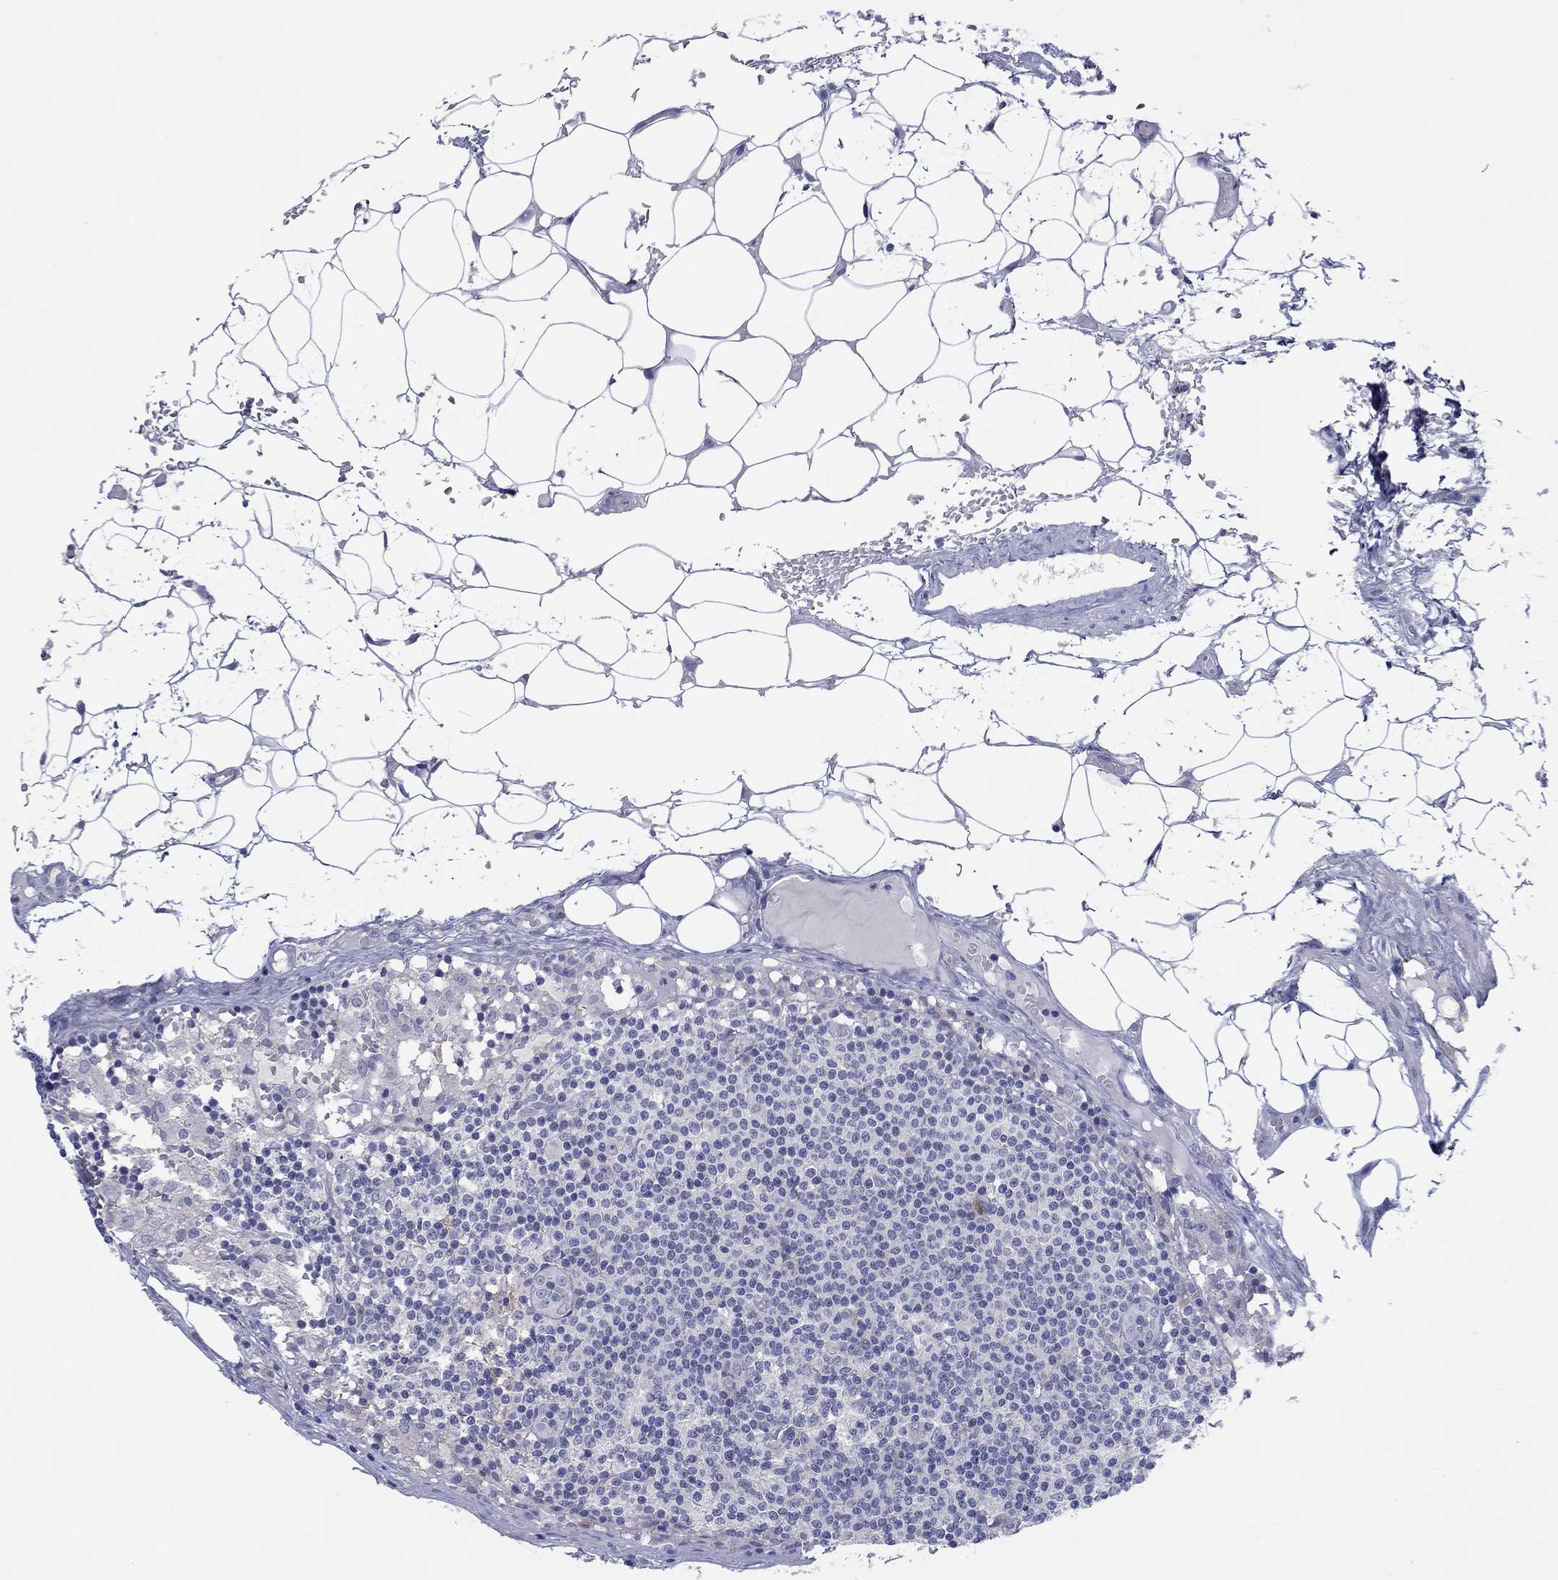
{"staining": {"intensity": "negative", "quantity": "none", "location": "none"}, "tissue": "lymph node", "cell_type": "Germinal center cells", "image_type": "normal", "snomed": [{"axis": "morphology", "description": "Normal tissue, NOS"}, {"axis": "topography", "description": "Lymph node"}], "caption": "There is no significant positivity in germinal center cells of lymph node. The staining was performed using DAB to visualize the protein expression in brown, while the nuclei were stained in blue with hematoxylin (Magnification: 20x).", "gene": "HDC", "patient": {"sex": "male", "age": 62}}